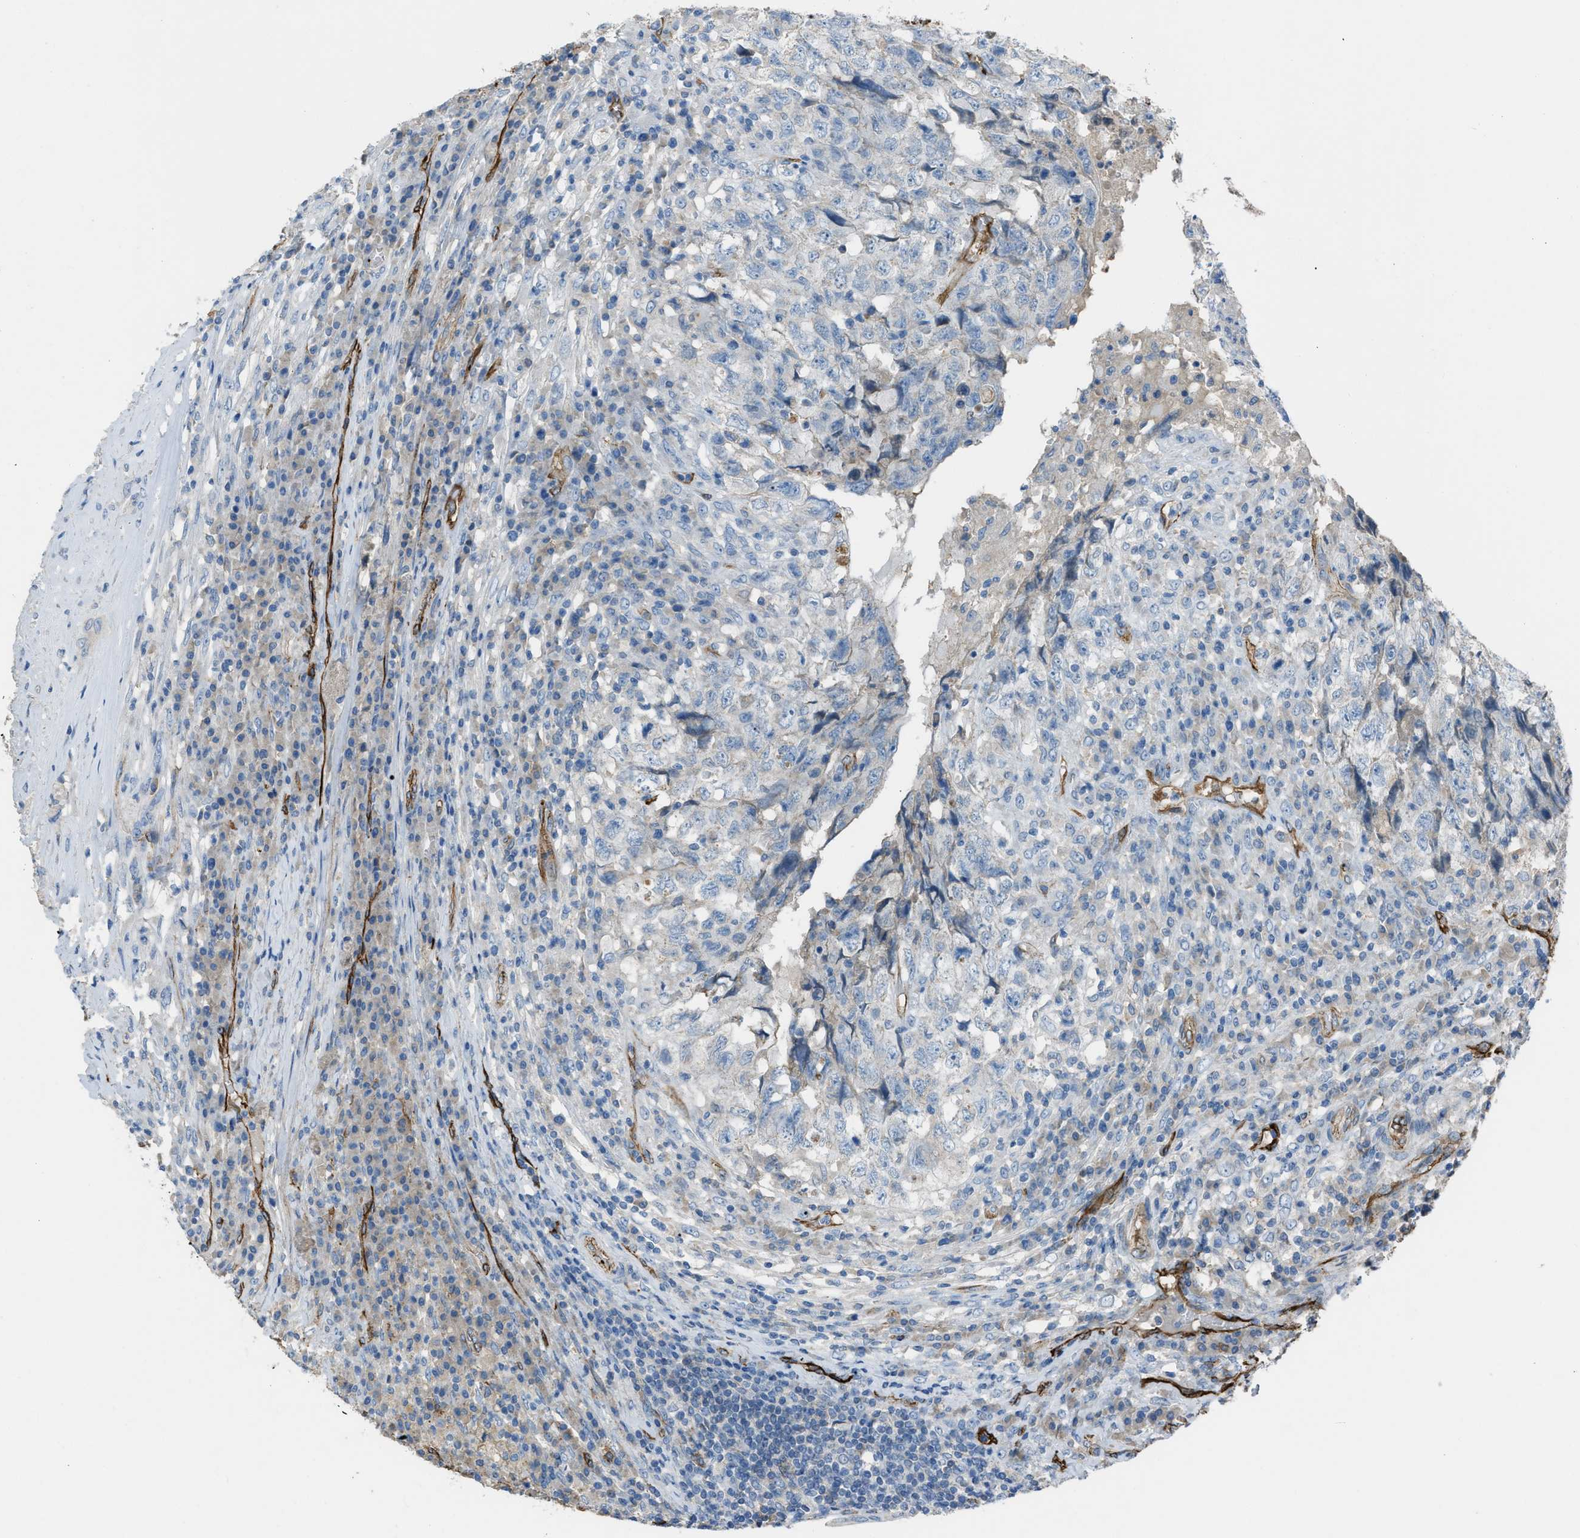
{"staining": {"intensity": "negative", "quantity": "none", "location": "none"}, "tissue": "testis cancer", "cell_type": "Tumor cells", "image_type": "cancer", "snomed": [{"axis": "morphology", "description": "Necrosis, NOS"}, {"axis": "morphology", "description": "Carcinoma, Embryonal, NOS"}, {"axis": "topography", "description": "Testis"}], "caption": "DAB (3,3'-diaminobenzidine) immunohistochemical staining of human testis cancer (embryonal carcinoma) exhibits no significant expression in tumor cells.", "gene": "SLC22A15", "patient": {"sex": "male", "age": 19}}